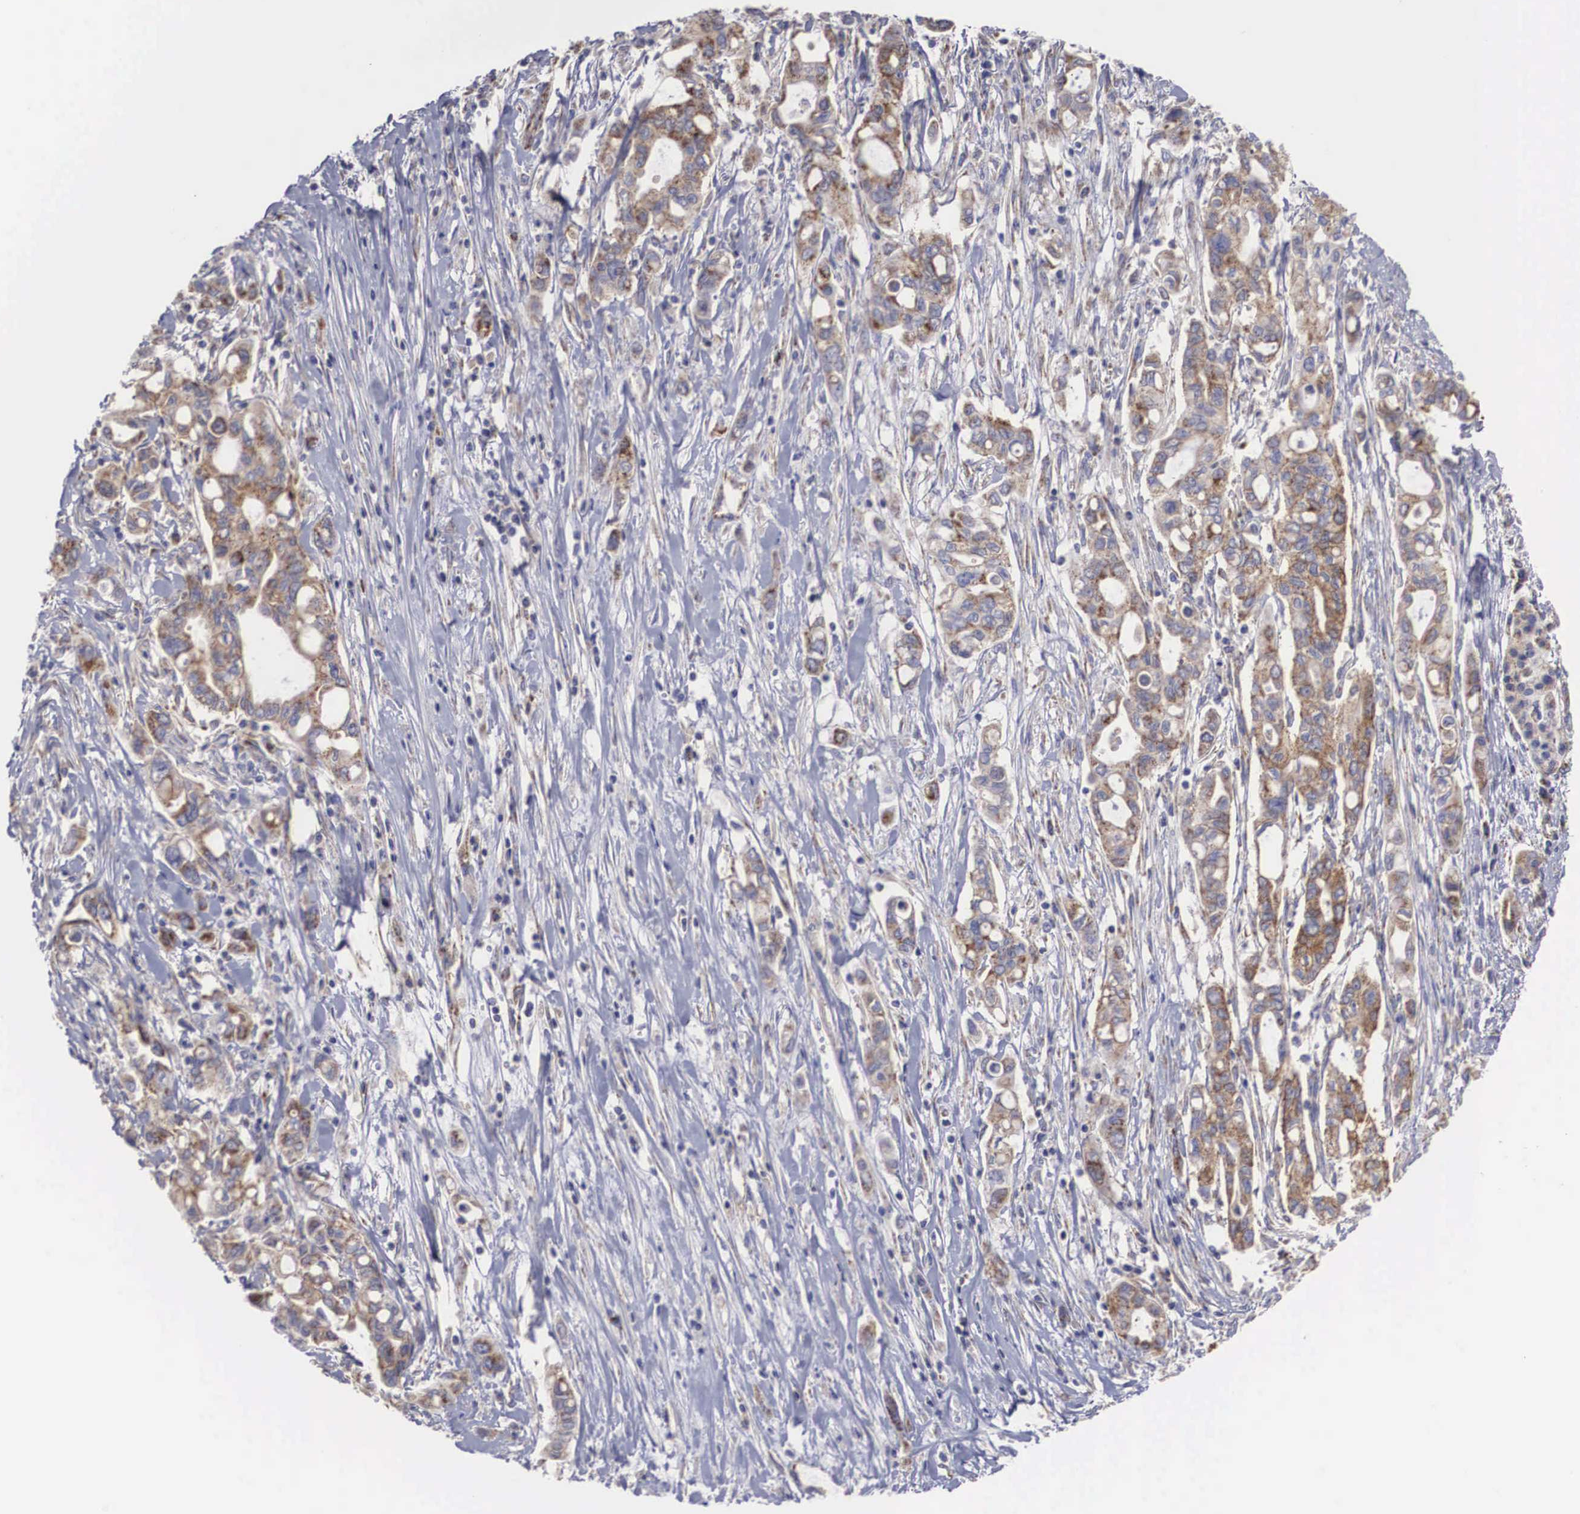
{"staining": {"intensity": "moderate", "quantity": ">75%", "location": "cytoplasmic/membranous"}, "tissue": "pancreatic cancer", "cell_type": "Tumor cells", "image_type": "cancer", "snomed": [{"axis": "morphology", "description": "Adenocarcinoma, NOS"}, {"axis": "topography", "description": "Pancreas"}], "caption": "A high-resolution photomicrograph shows IHC staining of pancreatic cancer (adenocarcinoma), which displays moderate cytoplasmic/membranous positivity in about >75% of tumor cells.", "gene": "XPNPEP3", "patient": {"sex": "female", "age": 57}}